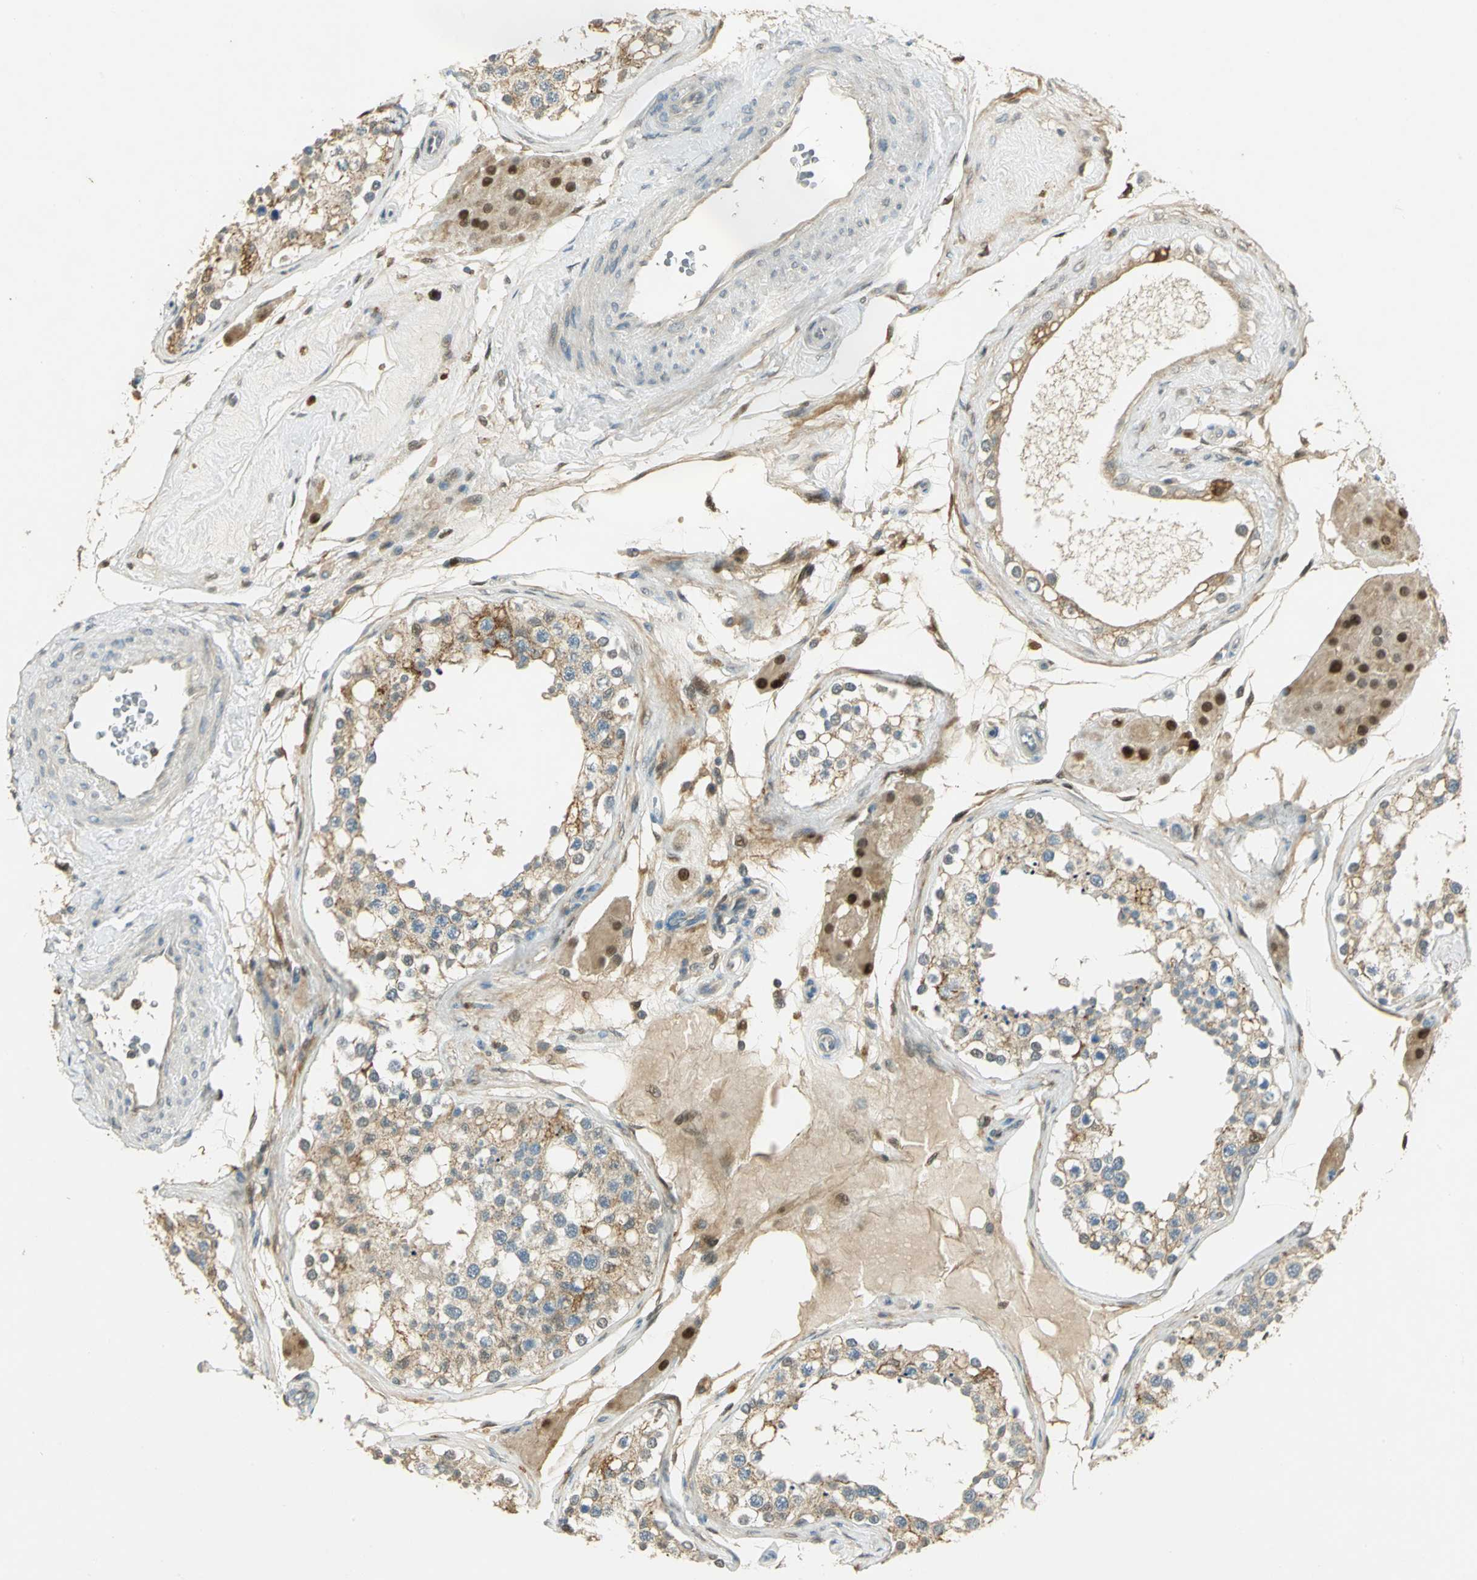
{"staining": {"intensity": "weak", "quantity": "25%-75%", "location": "cytoplasmic/membranous"}, "tissue": "testis", "cell_type": "Cells in seminiferous ducts", "image_type": "normal", "snomed": [{"axis": "morphology", "description": "Normal tissue, NOS"}, {"axis": "topography", "description": "Testis"}], "caption": "About 25%-75% of cells in seminiferous ducts in unremarkable testis exhibit weak cytoplasmic/membranous protein expression as visualized by brown immunohistochemical staining.", "gene": "BIRC2", "patient": {"sex": "male", "age": 68}}